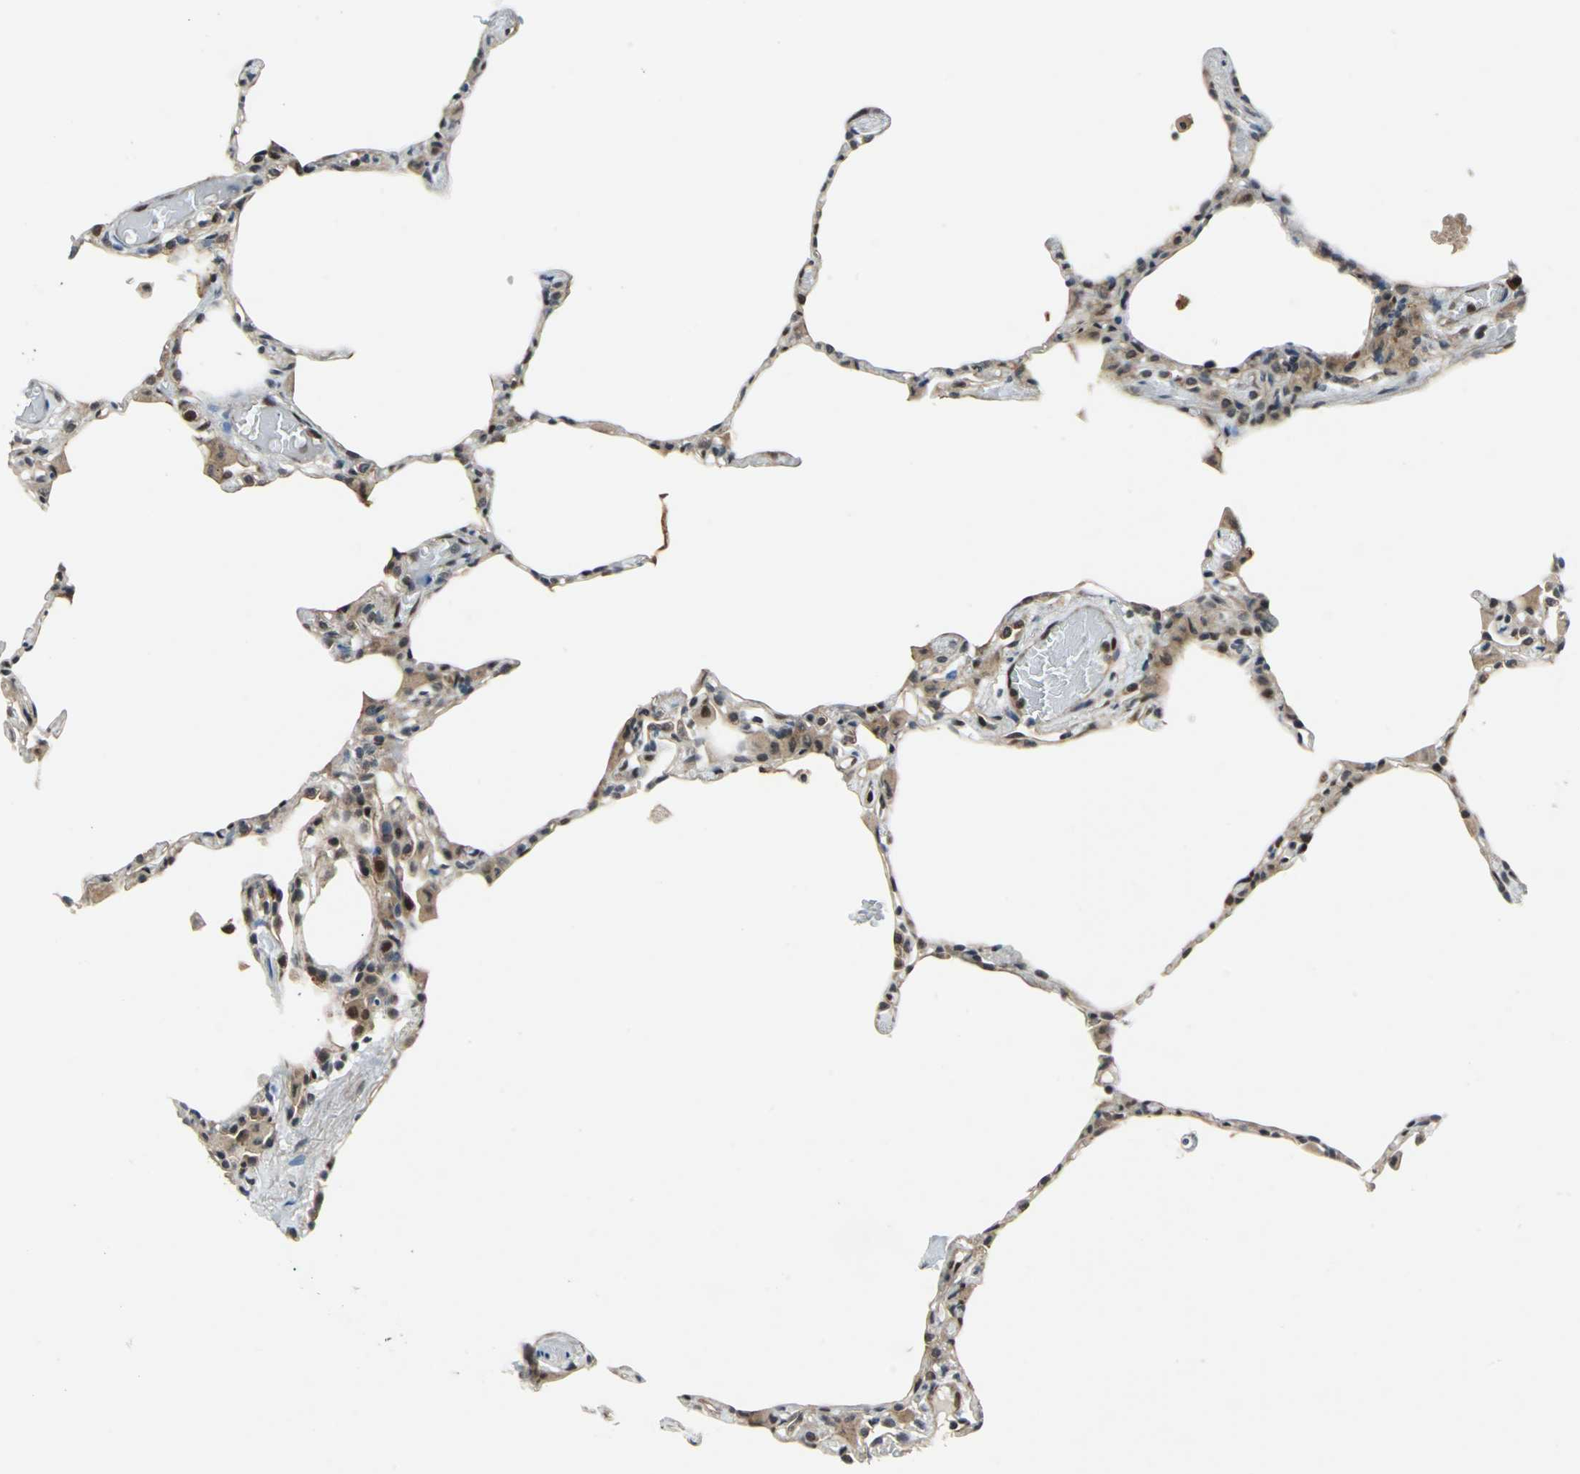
{"staining": {"intensity": "weak", "quantity": "25%-75%", "location": "cytoplasmic/membranous,nuclear"}, "tissue": "lung", "cell_type": "Alveolar cells", "image_type": "normal", "snomed": [{"axis": "morphology", "description": "Normal tissue, NOS"}, {"axis": "topography", "description": "Lung"}], "caption": "Weak cytoplasmic/membranous,nuclear positivity is identified in about 25%-75% of alveolar cells in unremarkable lung.", "gene": "POLR3K", "patient": {"sex": "female", "age": 49}}